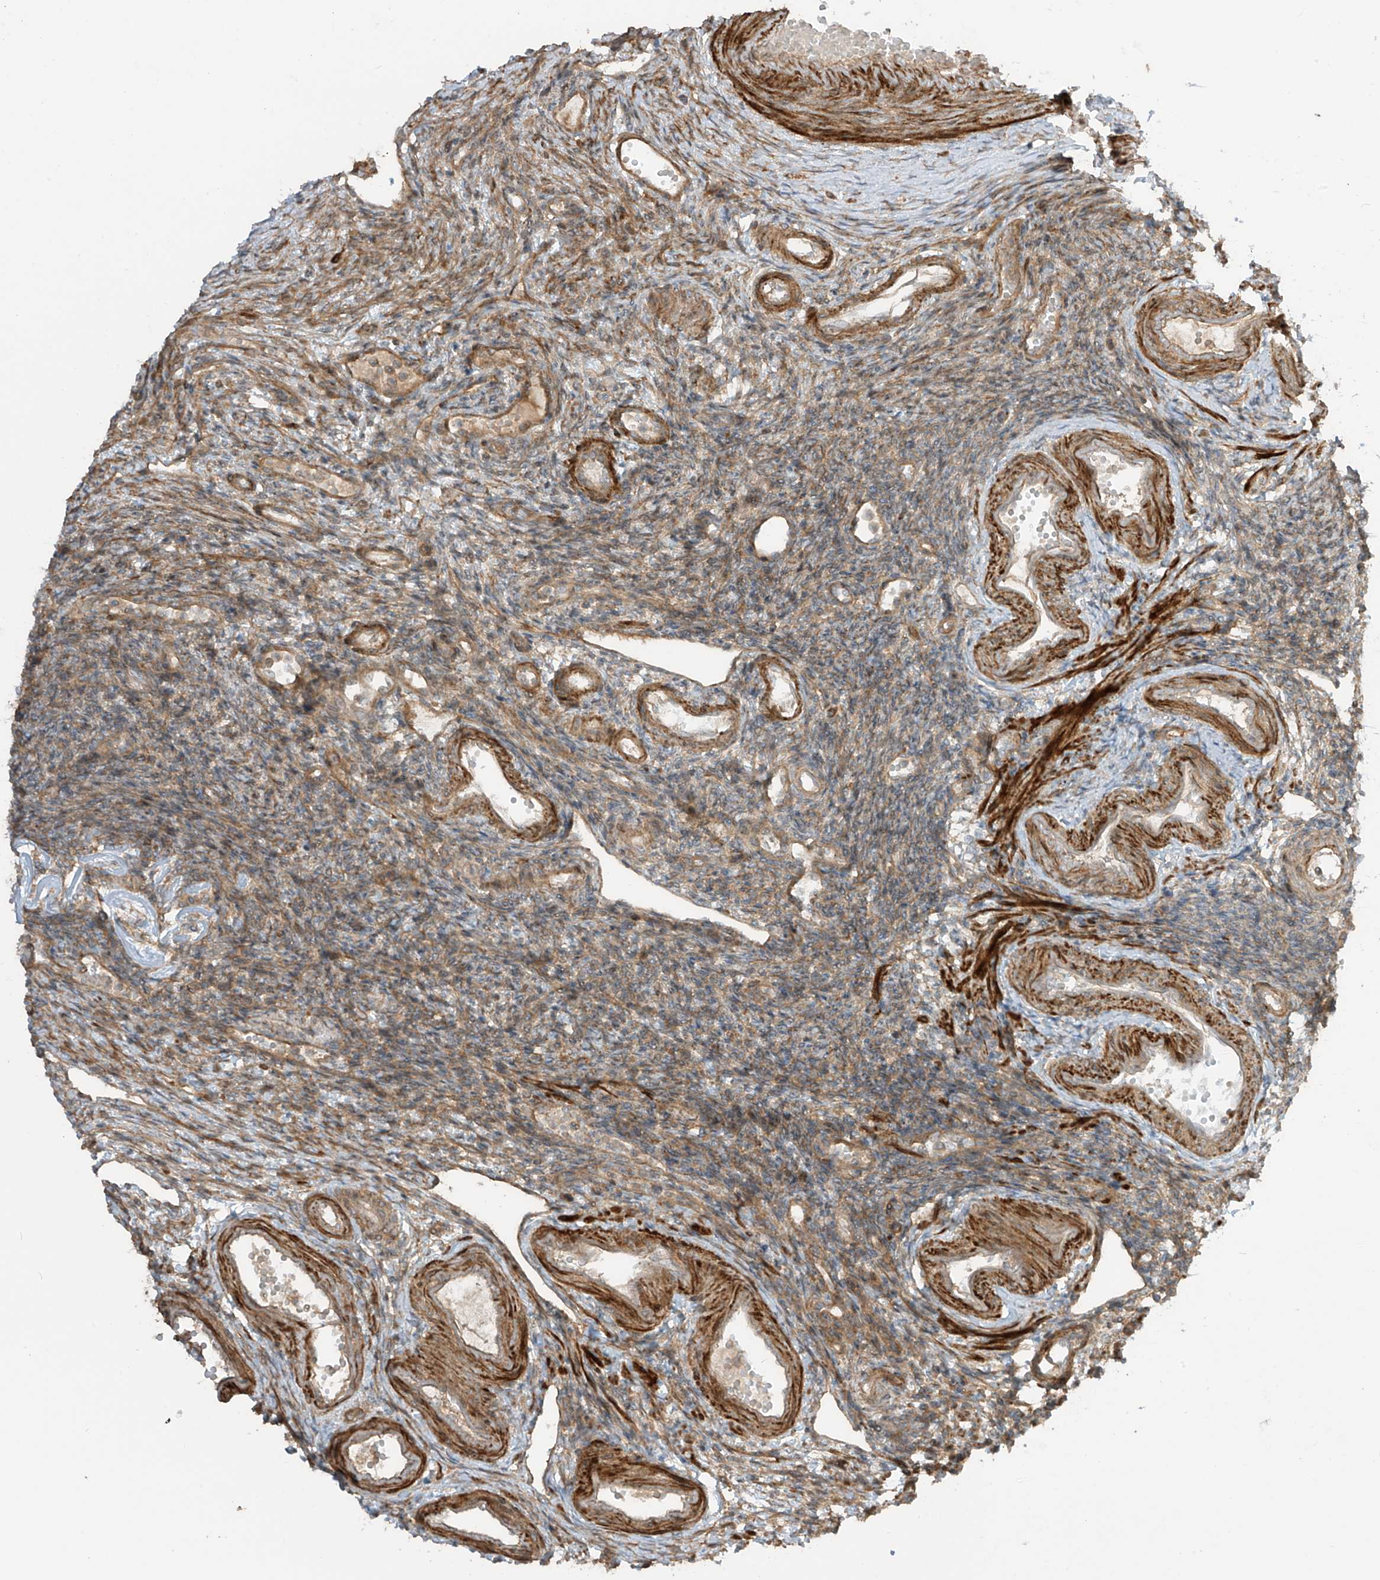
{"staining": {"intensity": "moderate", "quantity": ">75%", "location": "cytoplasmic/membranous"}, "tissue": "ovary", "cell_type": "Follicle cells", "image_type": "normal", "snomed": [{"axis": "morphology", "description": "Normal tissue, NOS"}, {"axis": "morphology", "description": "Cyst, NOS"}, {"axis": "topography", "description": "Ovary"}], "caption": "The immunohistochemical stain shows moderate cytoplasmic/membranous expression in follicle cells of unremarkable ovary.", "gene": "ENTR1", "patient": {"sex": "female", "age": 33}}